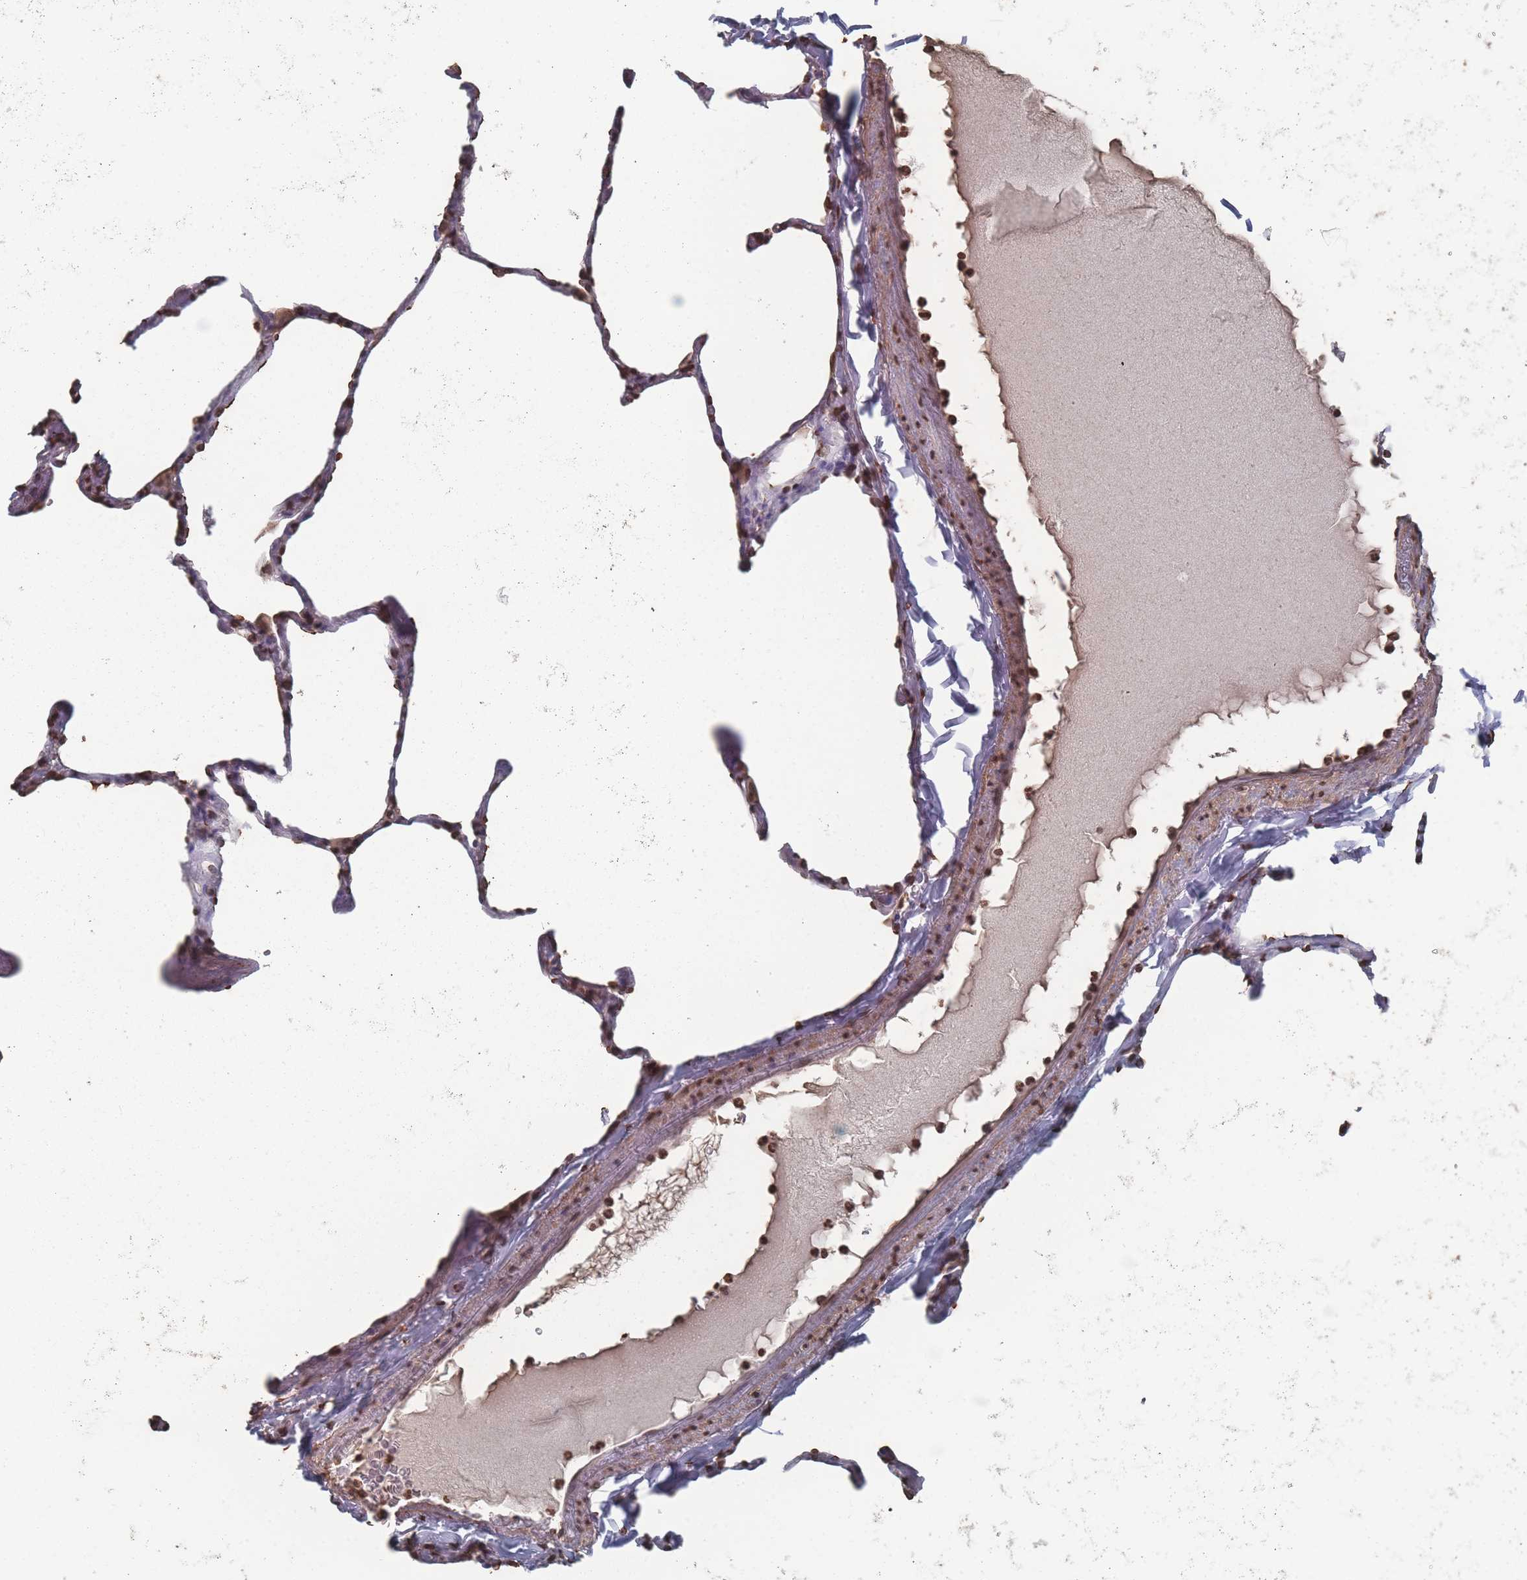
{"staining": {"intensity": "moderate", "quantity": "25%-75%", "location": "nuclear"}, "tissue": "lung", "cell_type": "Alveolar cells", "image_type": "normal", "snomed": [{"axis": "morphology", "description": "Normal tissue, NOS"}, {"axis": "topography", "description": "Lung"}], "caption": "An IHC image of benign tissue is shown. Protein staining in brown labels moderate nuclear positivity in lung within alveolar cells.", "gene": "PLEKHG5", "patient": {"sex": "male", "age": 65}}